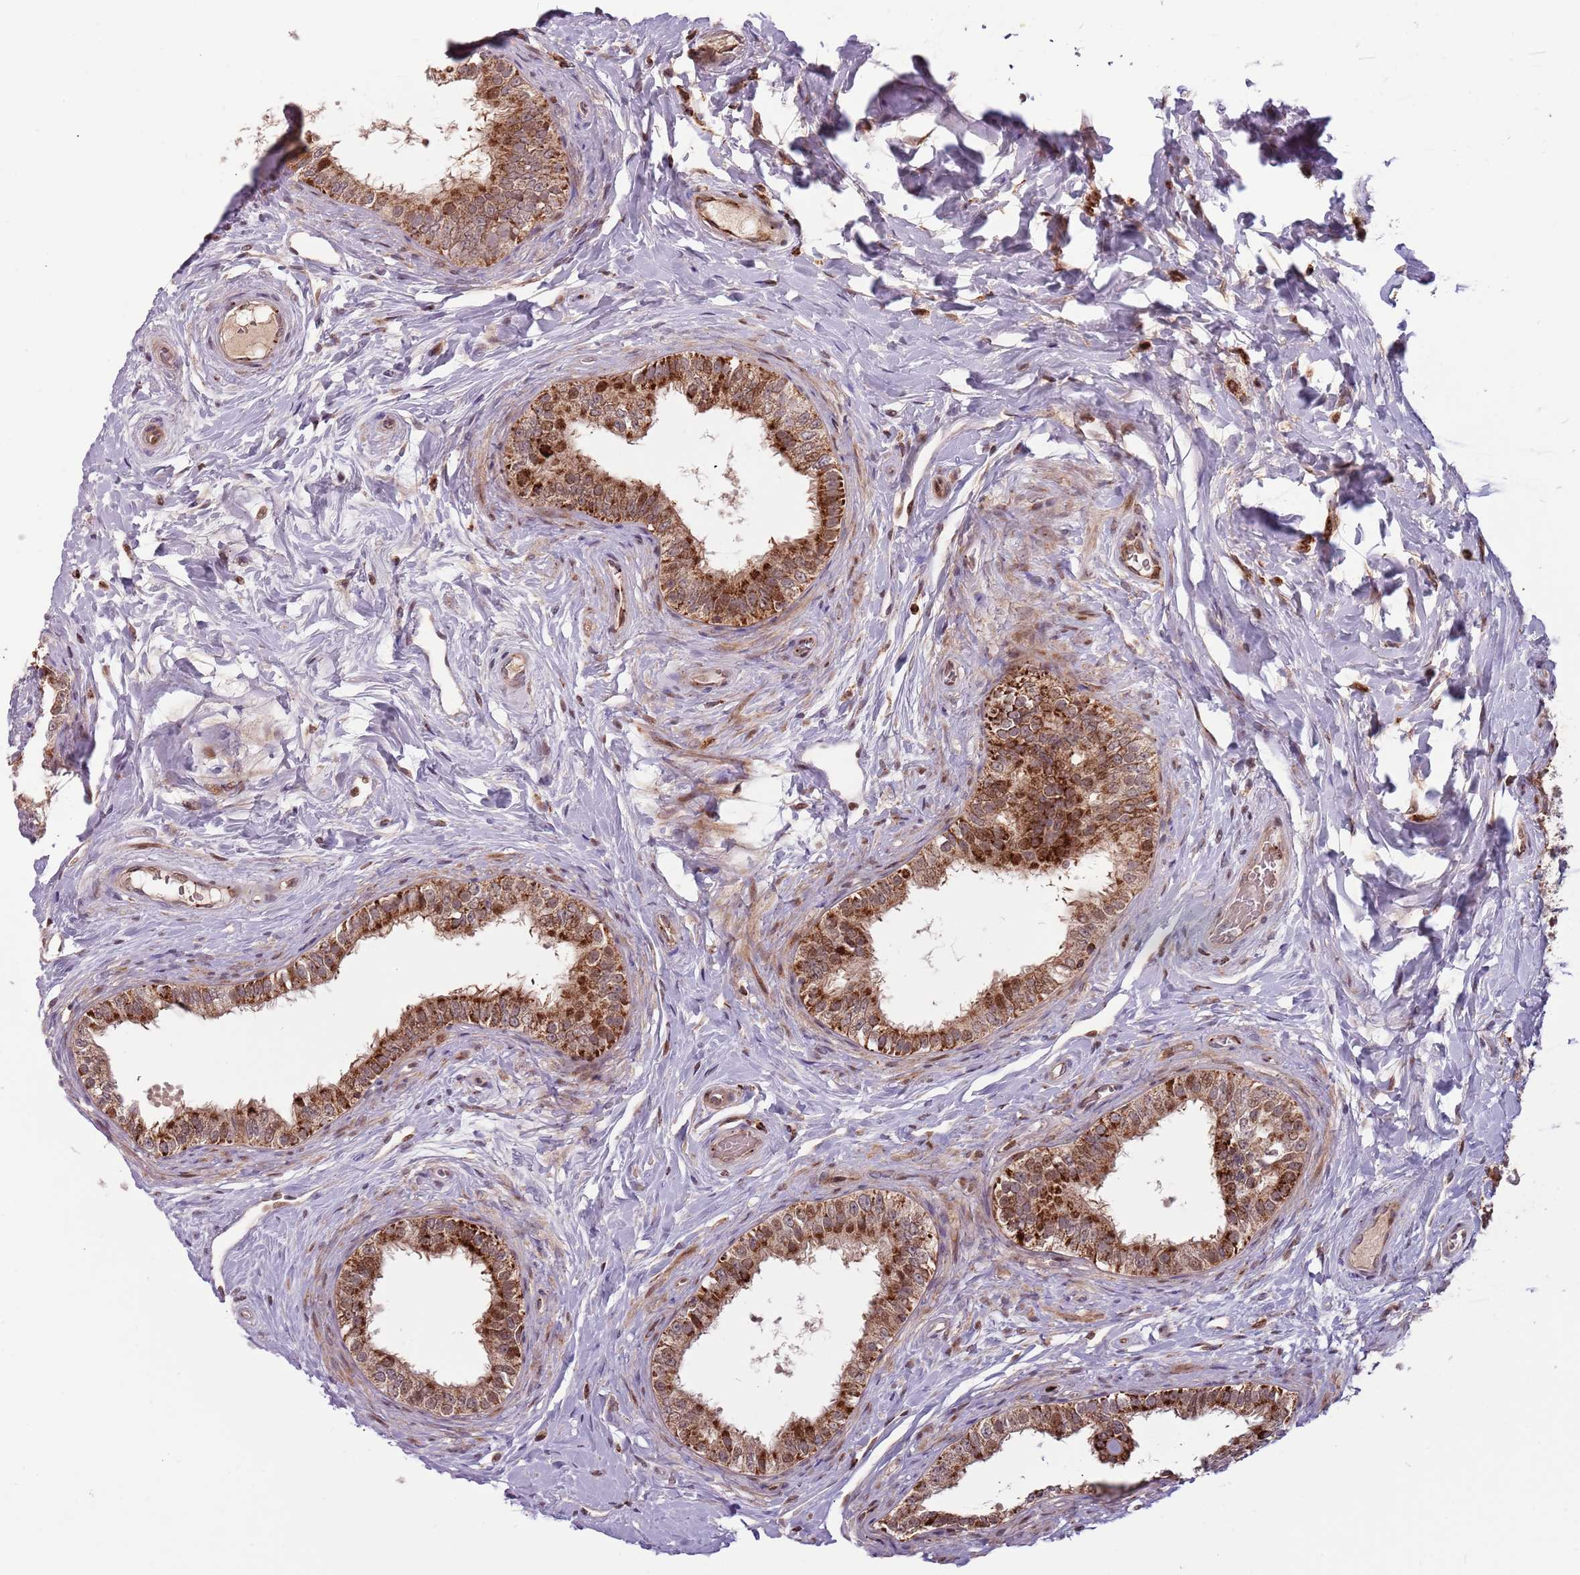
{"staining": {"intensity": "strong", "quantity": ">75%", "location": "cytoplasmic/membranous,nuclear"}, "tissue": "epididymis", "cell_type": "Glandular cells", "image_type": "normal", "snomed": [{"axis": "morphology", "description": "Normal tissue, NOS"}, {"axis": "topography", "description": "Epididymis"}], "caption": "This micrograph displays unremarkable epididymis stained with immunohistochemistry to label a protein in brown. The cytoplasmic/membranous,nuclear of glandular cells show strong positivity for the protein. Nuclei are counter-stained blue.", "gene": "ULK3", "patient": {"sex": "male", "age": 33}}